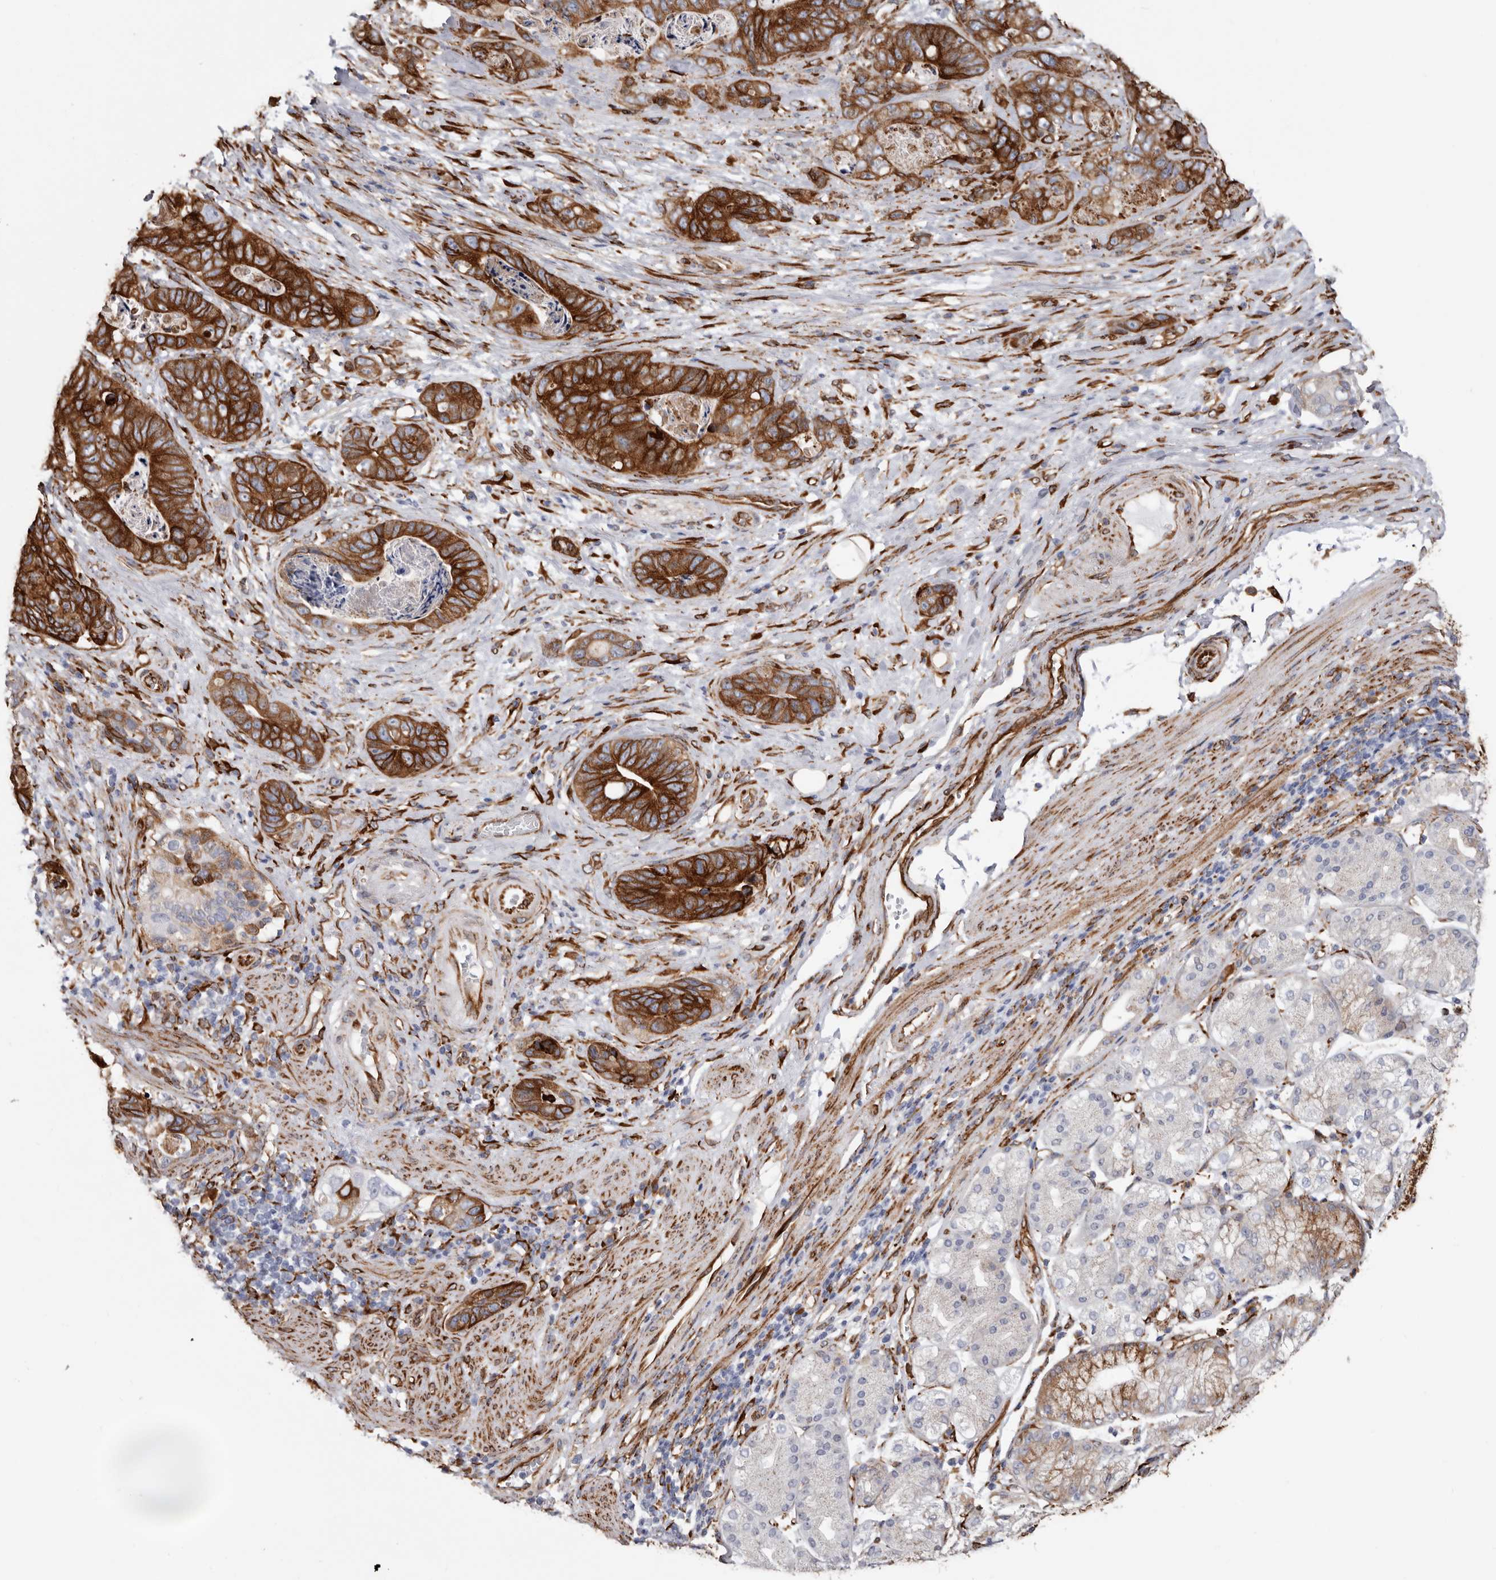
{"staining": {"intensity": "strong", "quantity": ">75%", "location": "cytoplasmic/membranous"}, "tissue": "stomach cancer", "cell_type": "Tumor cells", "image_type": "cancer", "snomed": [{"axis": "morphology", "description": "Normal tissue, NOS"}, {"axis": "morphology", "description": "Adenocarcinoma, NOS"}, {"axis": "topography", "description": "Stomach"}], "caption": "A high amount of strong cytoplasmic/membranous expression is appreciated in approximately >75% of tumor cells in stomach adenocarcinoma tissue.", "gene": "SEMA3E", "patient": {"sex": "female", "age": 89}}